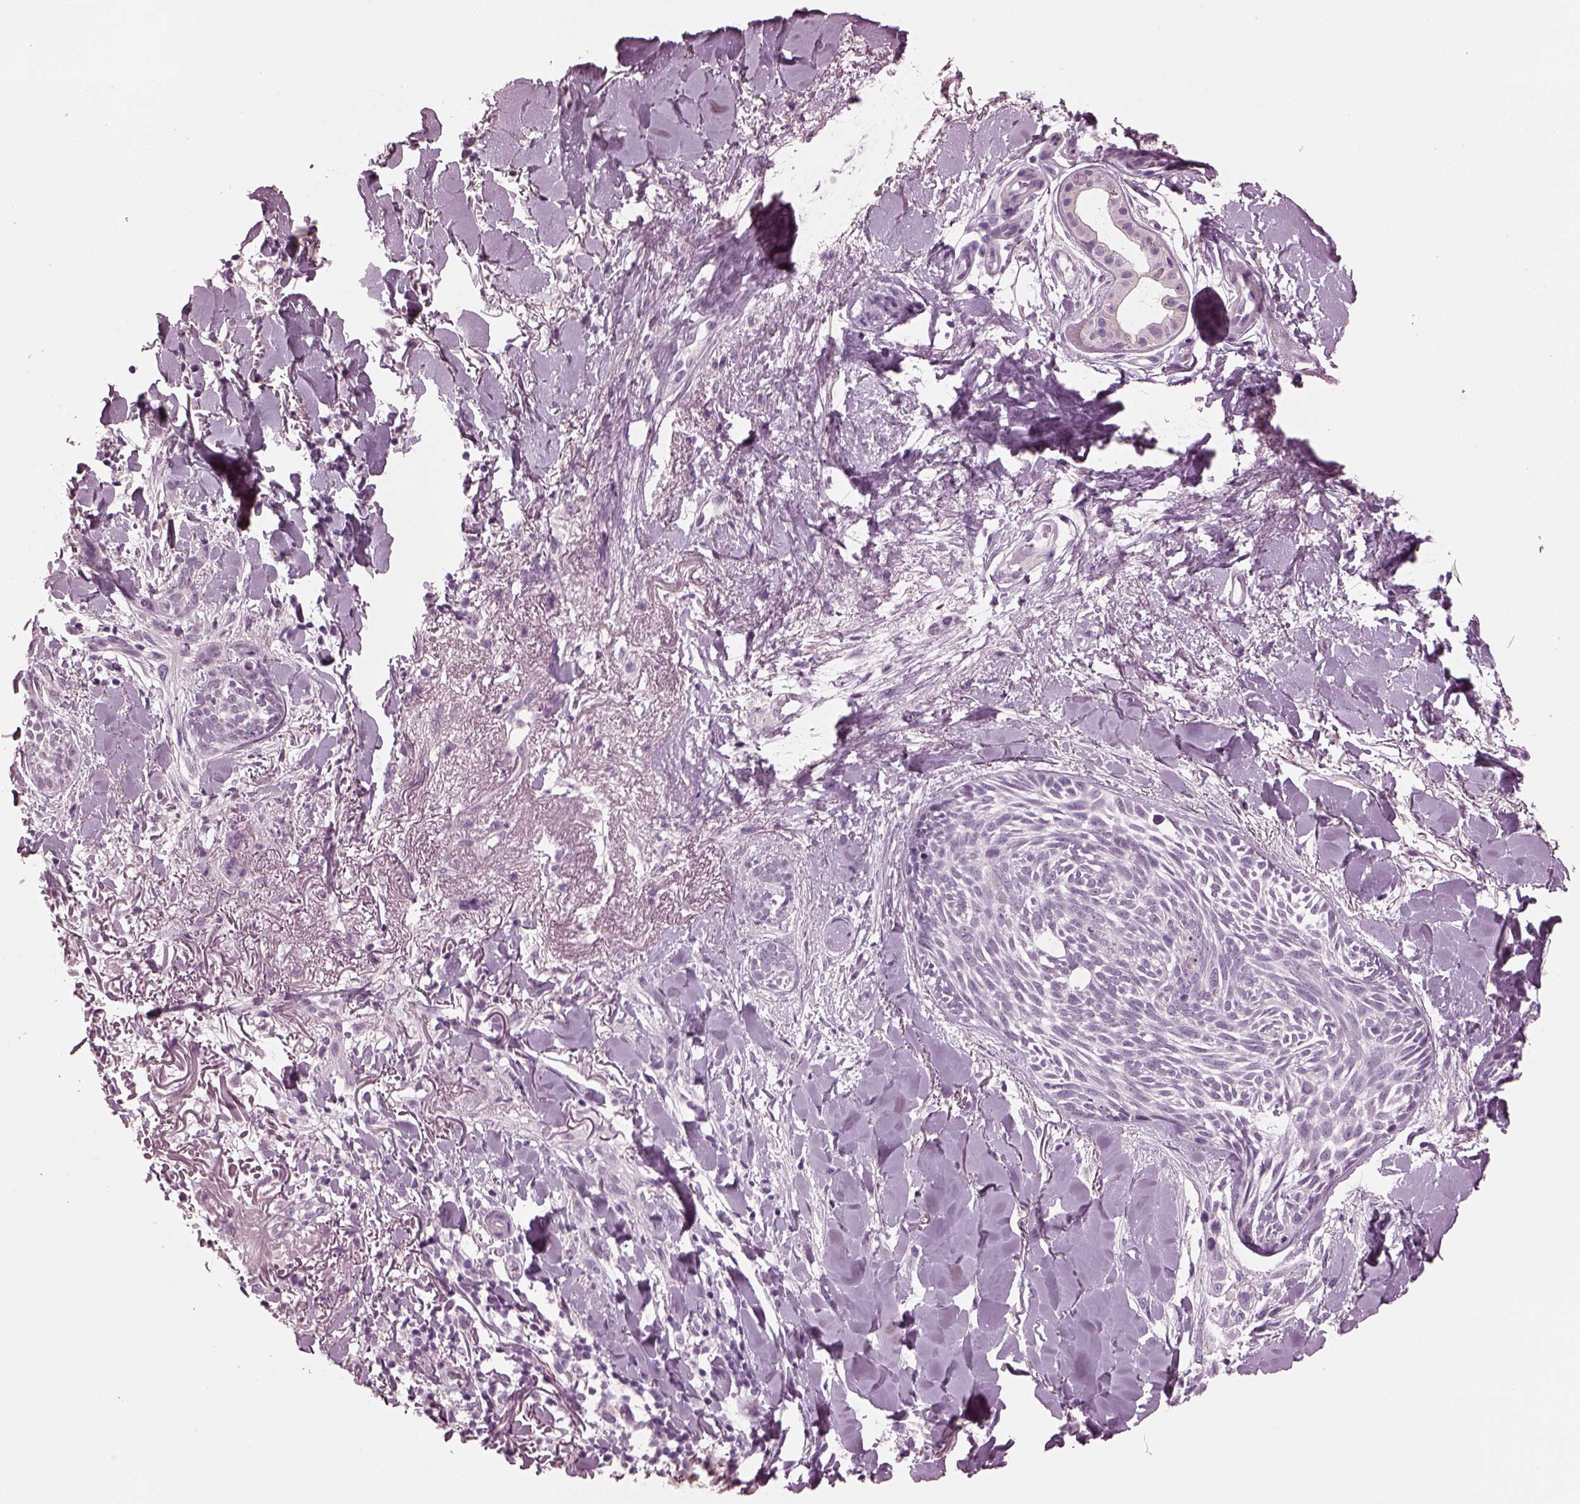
{"staining": {"intensity": "negative", "quantity": "none", "location": "none"}, "tissue": "skin cancer", "cell_type": "Tumor cells", "image_type": "cancer", "snomed": [{"axis": "morphology", "description": "Normal tissue, NOS"}, {"axis": "morphology", "description": "Basal cell carcinoma"}, {"axis": "topography", "description": "Skin"}], "caption": "Immunohistochemistry histopathology image of skin basal cell carcinoma stained for a protein (brown), which reveals no positivity in tumor cells. Nuclei are stained in blue.", "gene": "SLC6A17", "patient": {"sex": "male", "age": 84}}